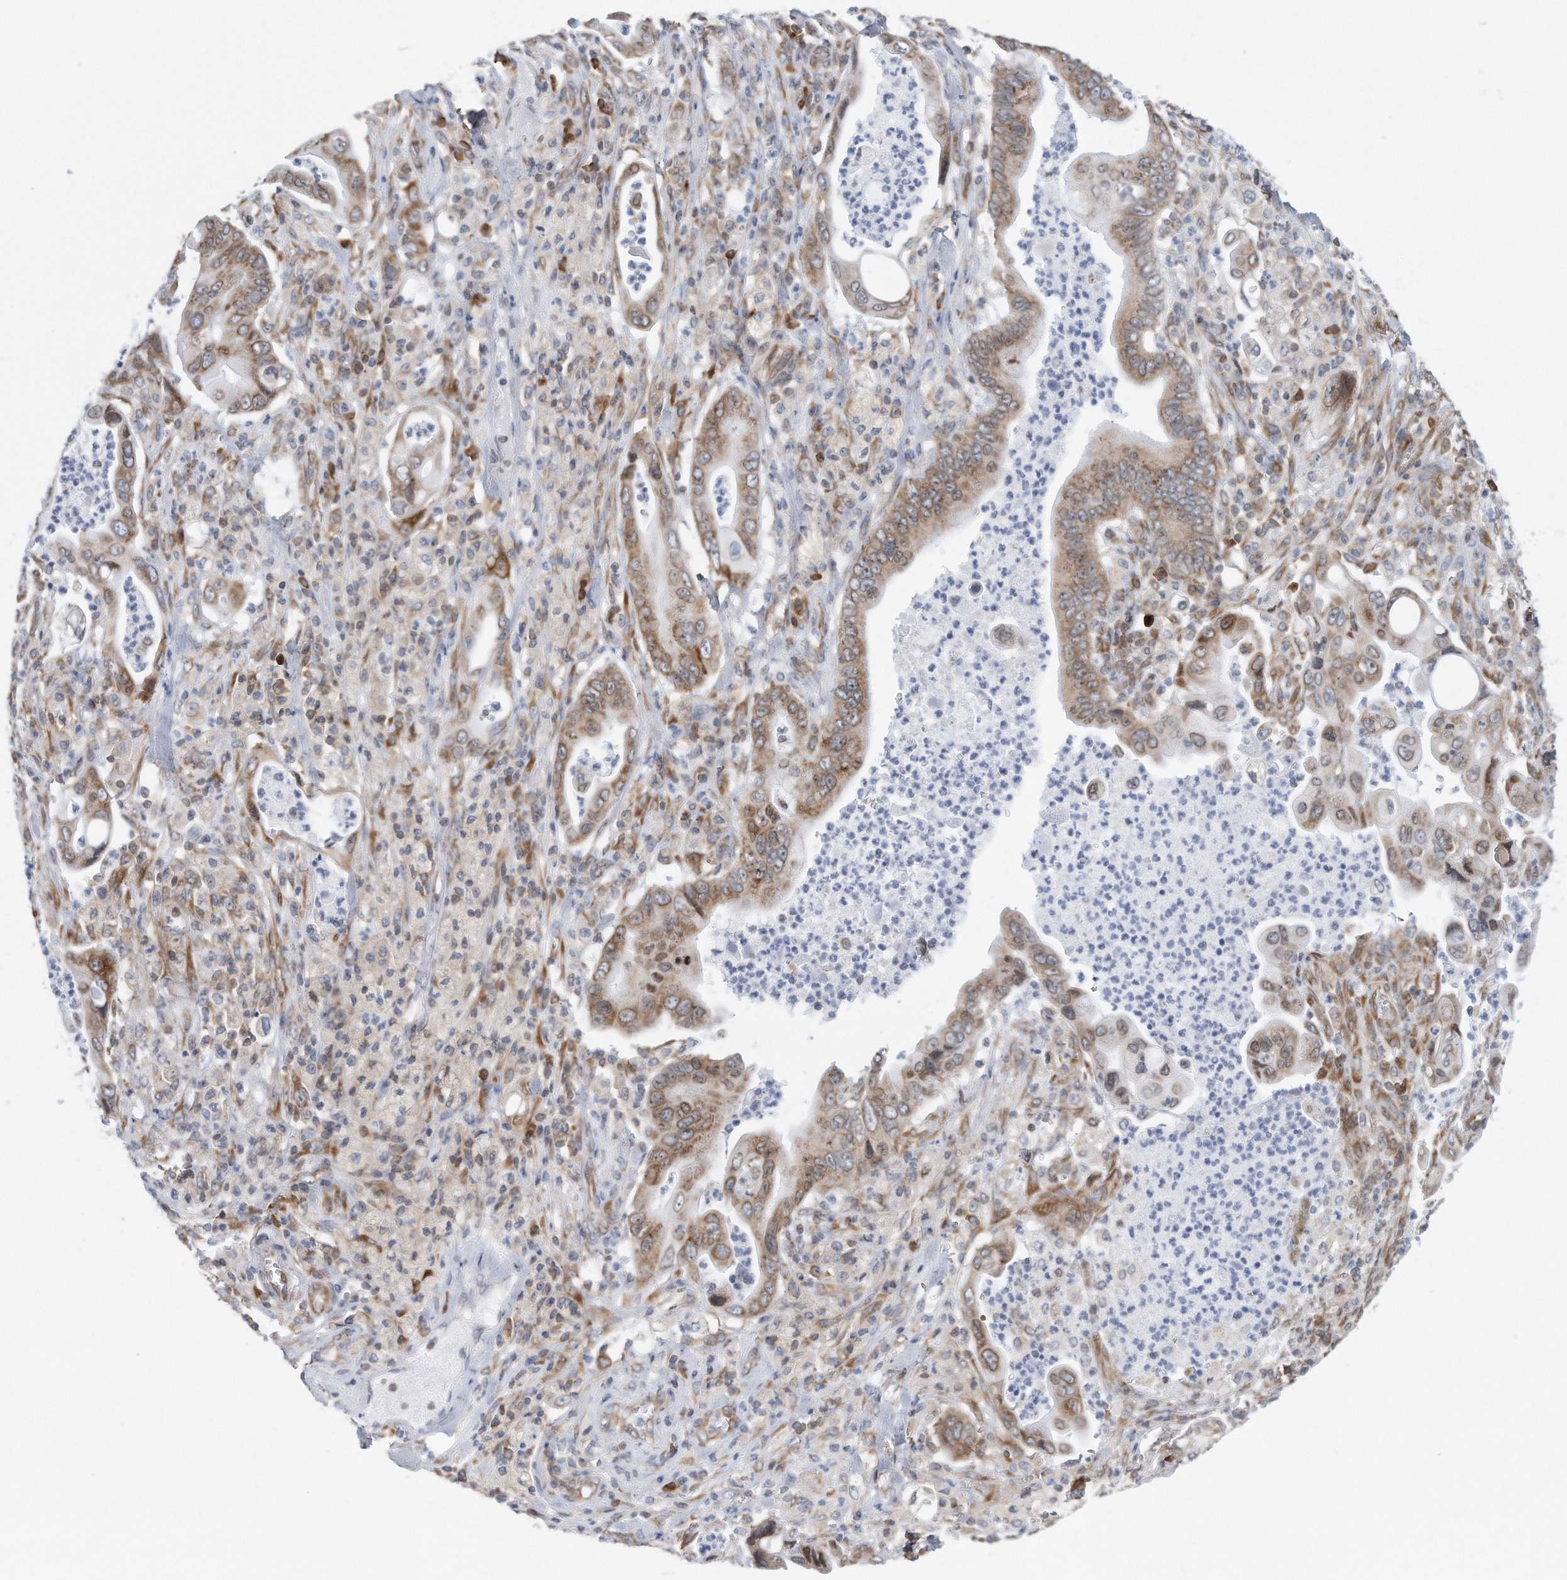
{"staining": {"intensity": "moderate", "quantity": ">75%", "location": "cytoplasmic/membranous,nuclear"}, "tissue": "pancreatic cancer", "cell_type": "Tumor cells", "image_type": "cancer", "snomed": [{"axis": "morphology", "description": "Adenocarcinoma, NOS"}, {"axis": "topography", "description": "Pancreas"}], "caption": "Immunohistochemistry image of pancreatic cancer stained for a protein (brown), which exhibits medium levels of moderate cytoplasmic/membranous and nuclear staining in about >75% of tumor cells.", "gene": "RPL26L1", "patient": {"sex": "male", "age": 78}}